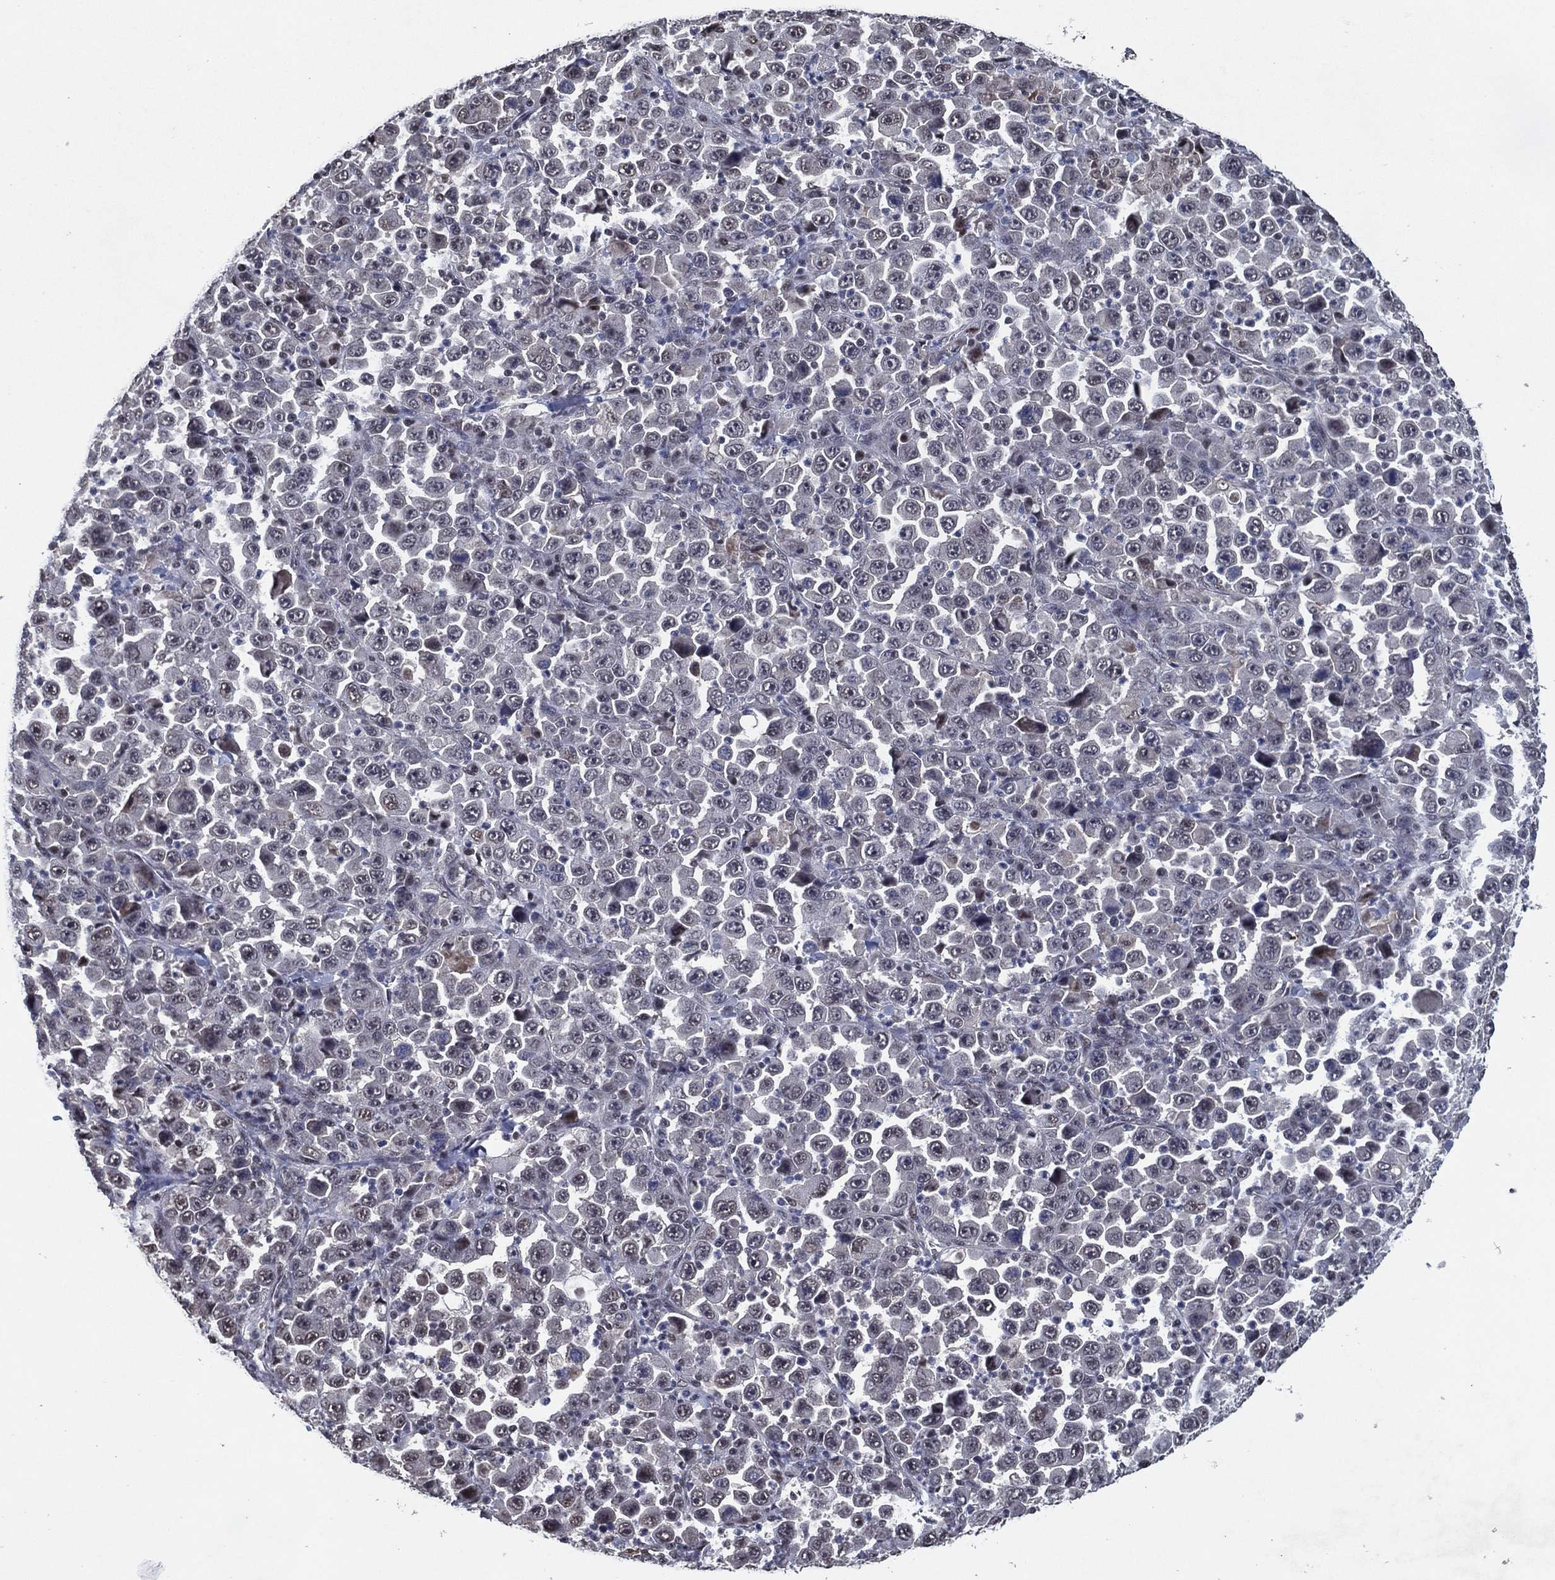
{"staining": {"intensity": "negative", "quantity": "none", "location": "none"}, "tissue": "stomach cancer", "cell_type": "Tumor cells", "image_type": "cancer", "snomed": [{"axis": "morphology", "description": "Normal tissue, NOS"}, {"axis": "morphology", "description": "Adenocarcinoma, NOS"}, {"axis": "topography", "description": "Stomach, upper"}, {"axis": "topography", "description": "Stomach"}], "caption": "IHC micrograph of human stomach cancer (adenocarcinoma) stained for a protein (brown), which shows no expression in tumor cells.", "gene": "ZBTB42", "patient": {"sex": "male", "age": 59}}